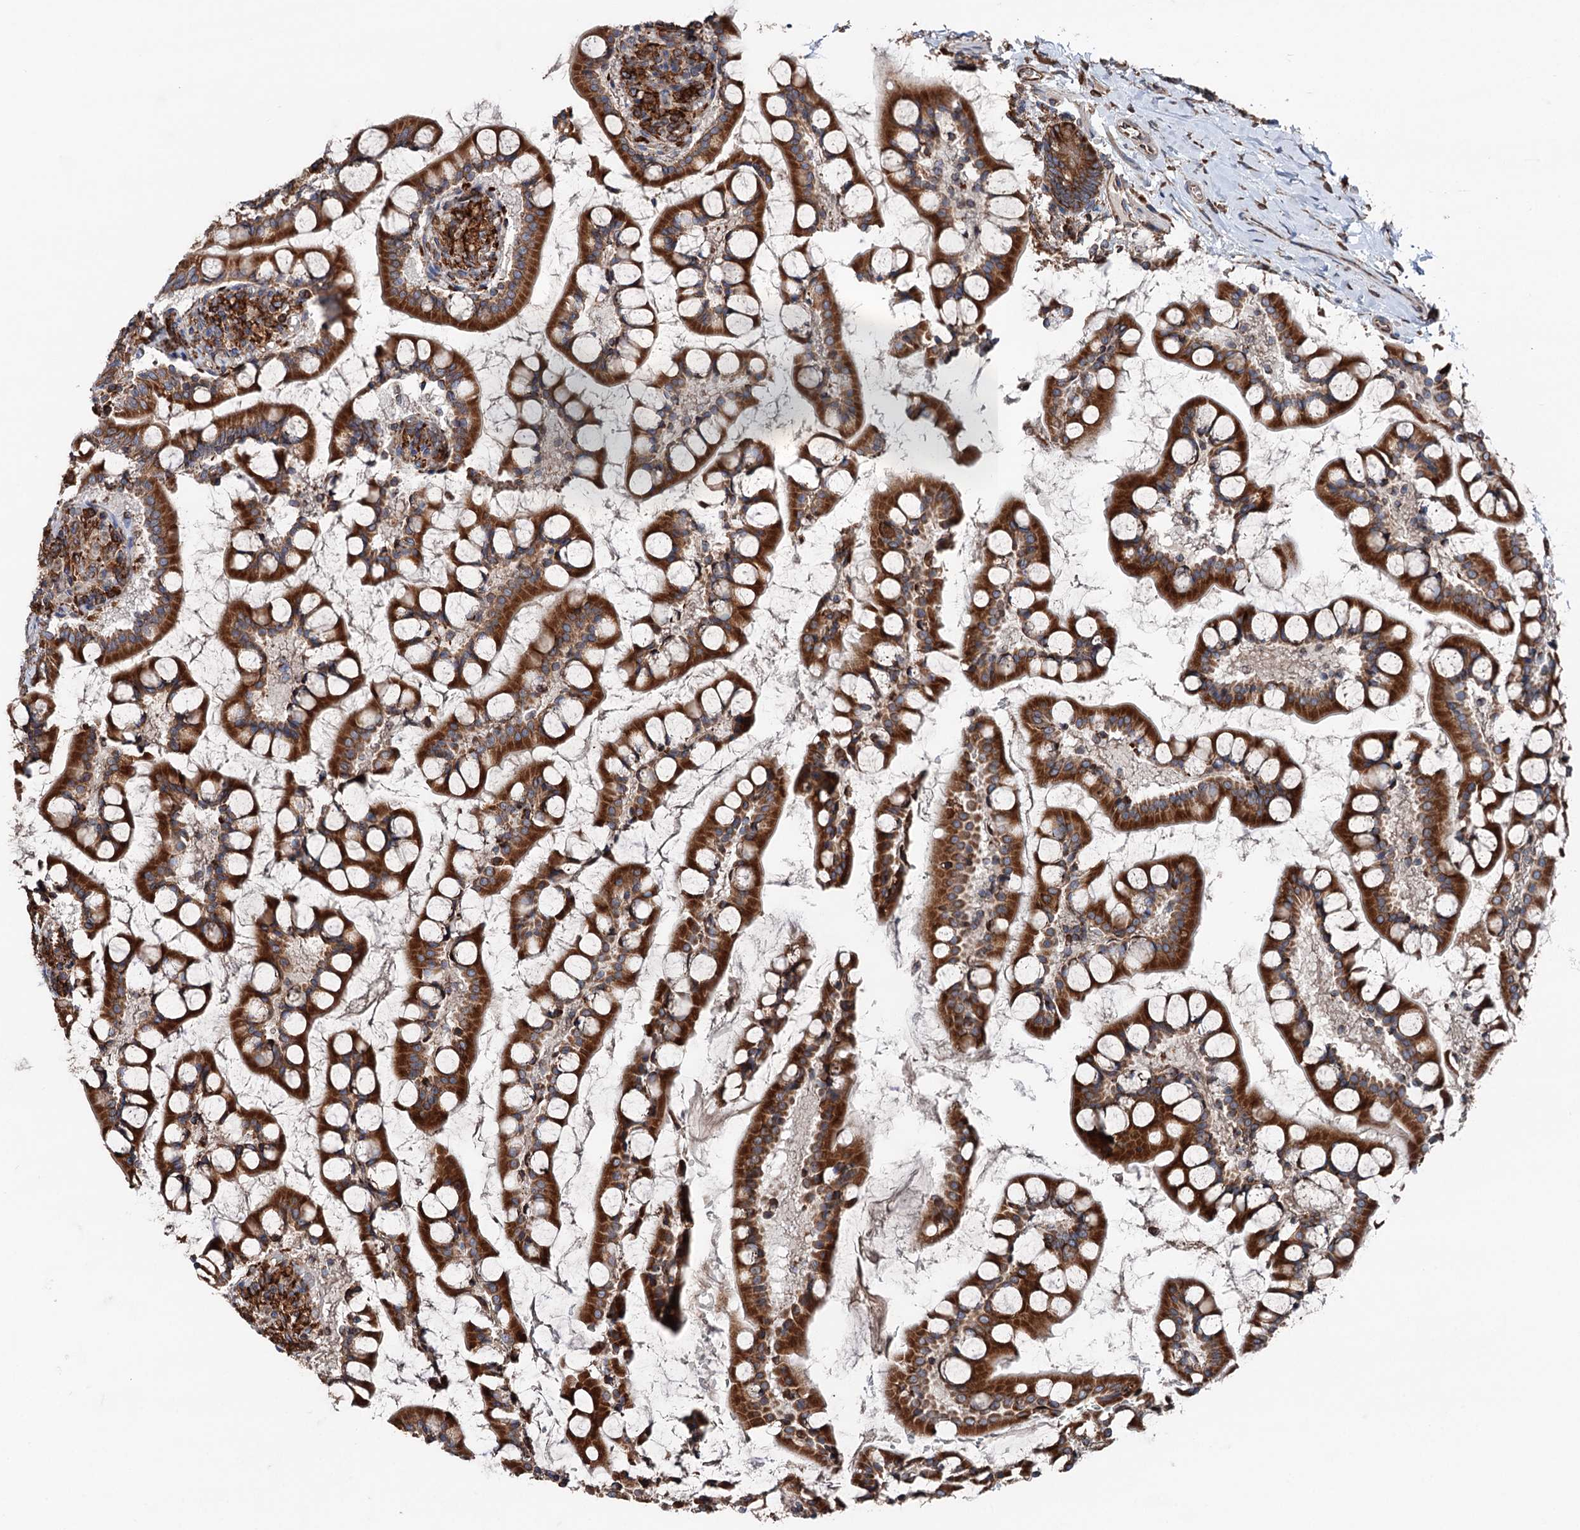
{"staining": {"intensity": "strong", "quantity": ">75%", "location": "cytoplasmic/membranous"}, "tissue": "small intestine", "cell_type": "Glandular cells", "image_type": "normal", "snomed": [{"axis": "morphology", "description": "Normal tissue, NOS"}, {"axis": "topography", "description": "Small intestine"}], "caption": "Immunohistochemical staining of unremarkable human small intestine demonstrates >75% levels of strong cytoplasmic/membranous protein positivity in about >75% of glandular cells. (brown staining indicates protein expression, while blue staining denotes nuclei).", "gene": "ERP29", "patient": {"sex": "male", "age": 52}}